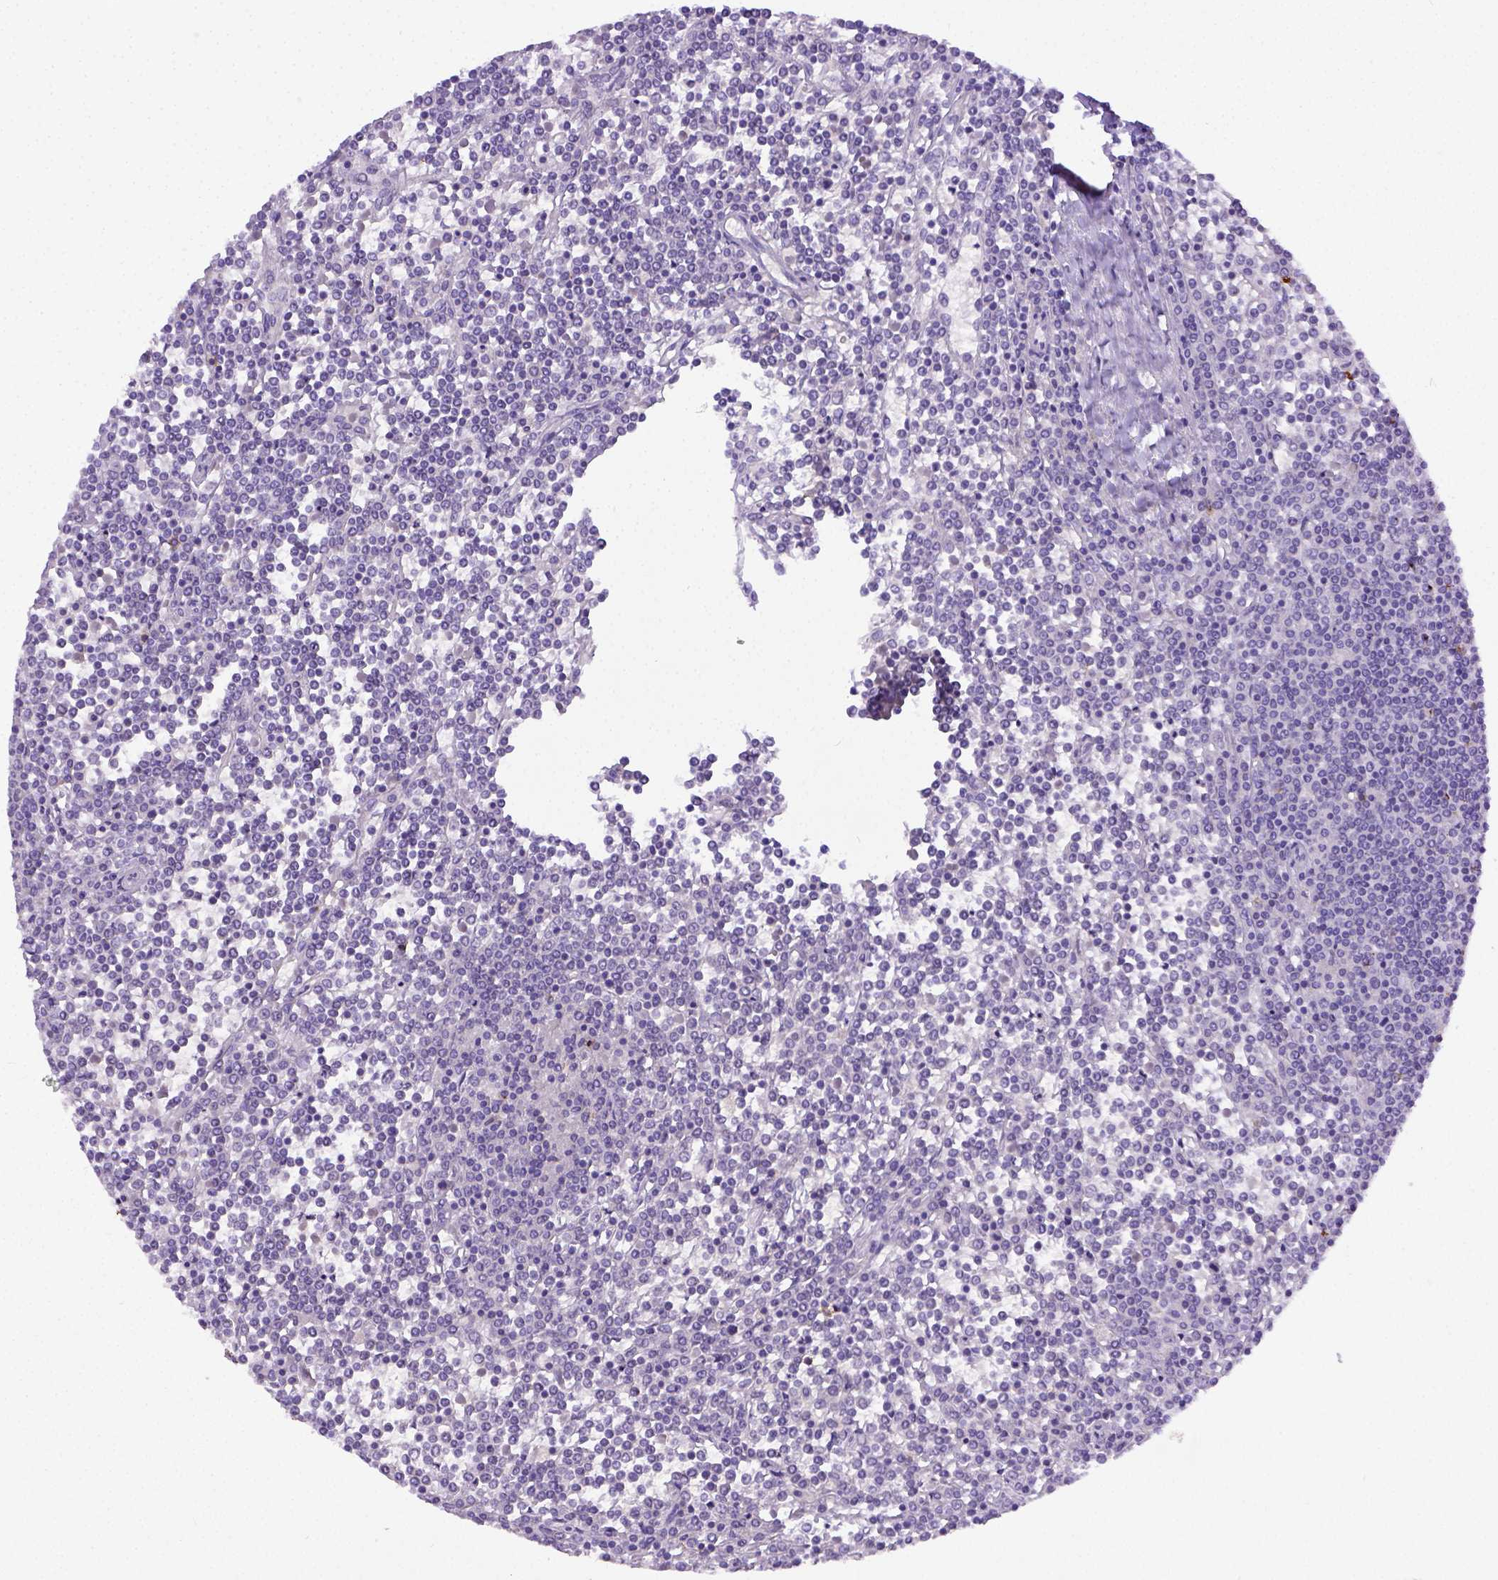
{"staining": {"intensity": "negative", "quantity": "none", "location": "none"}, "tissue": "lymphoma", "cell_type": "Tumor cells", "image_type": "cancer", "snomed": [{"axis": "morphology", "description": "Malignant lymphoma, non-Hodgkin's type, Low grade"}, {"axis": "topography", "description": "Spleen"}], "caption": "Tumor cells are negative for brown protein staining in lymphoma.", "gene": "B3GAT1", "patient": {"sex": "female", "age": 19}}